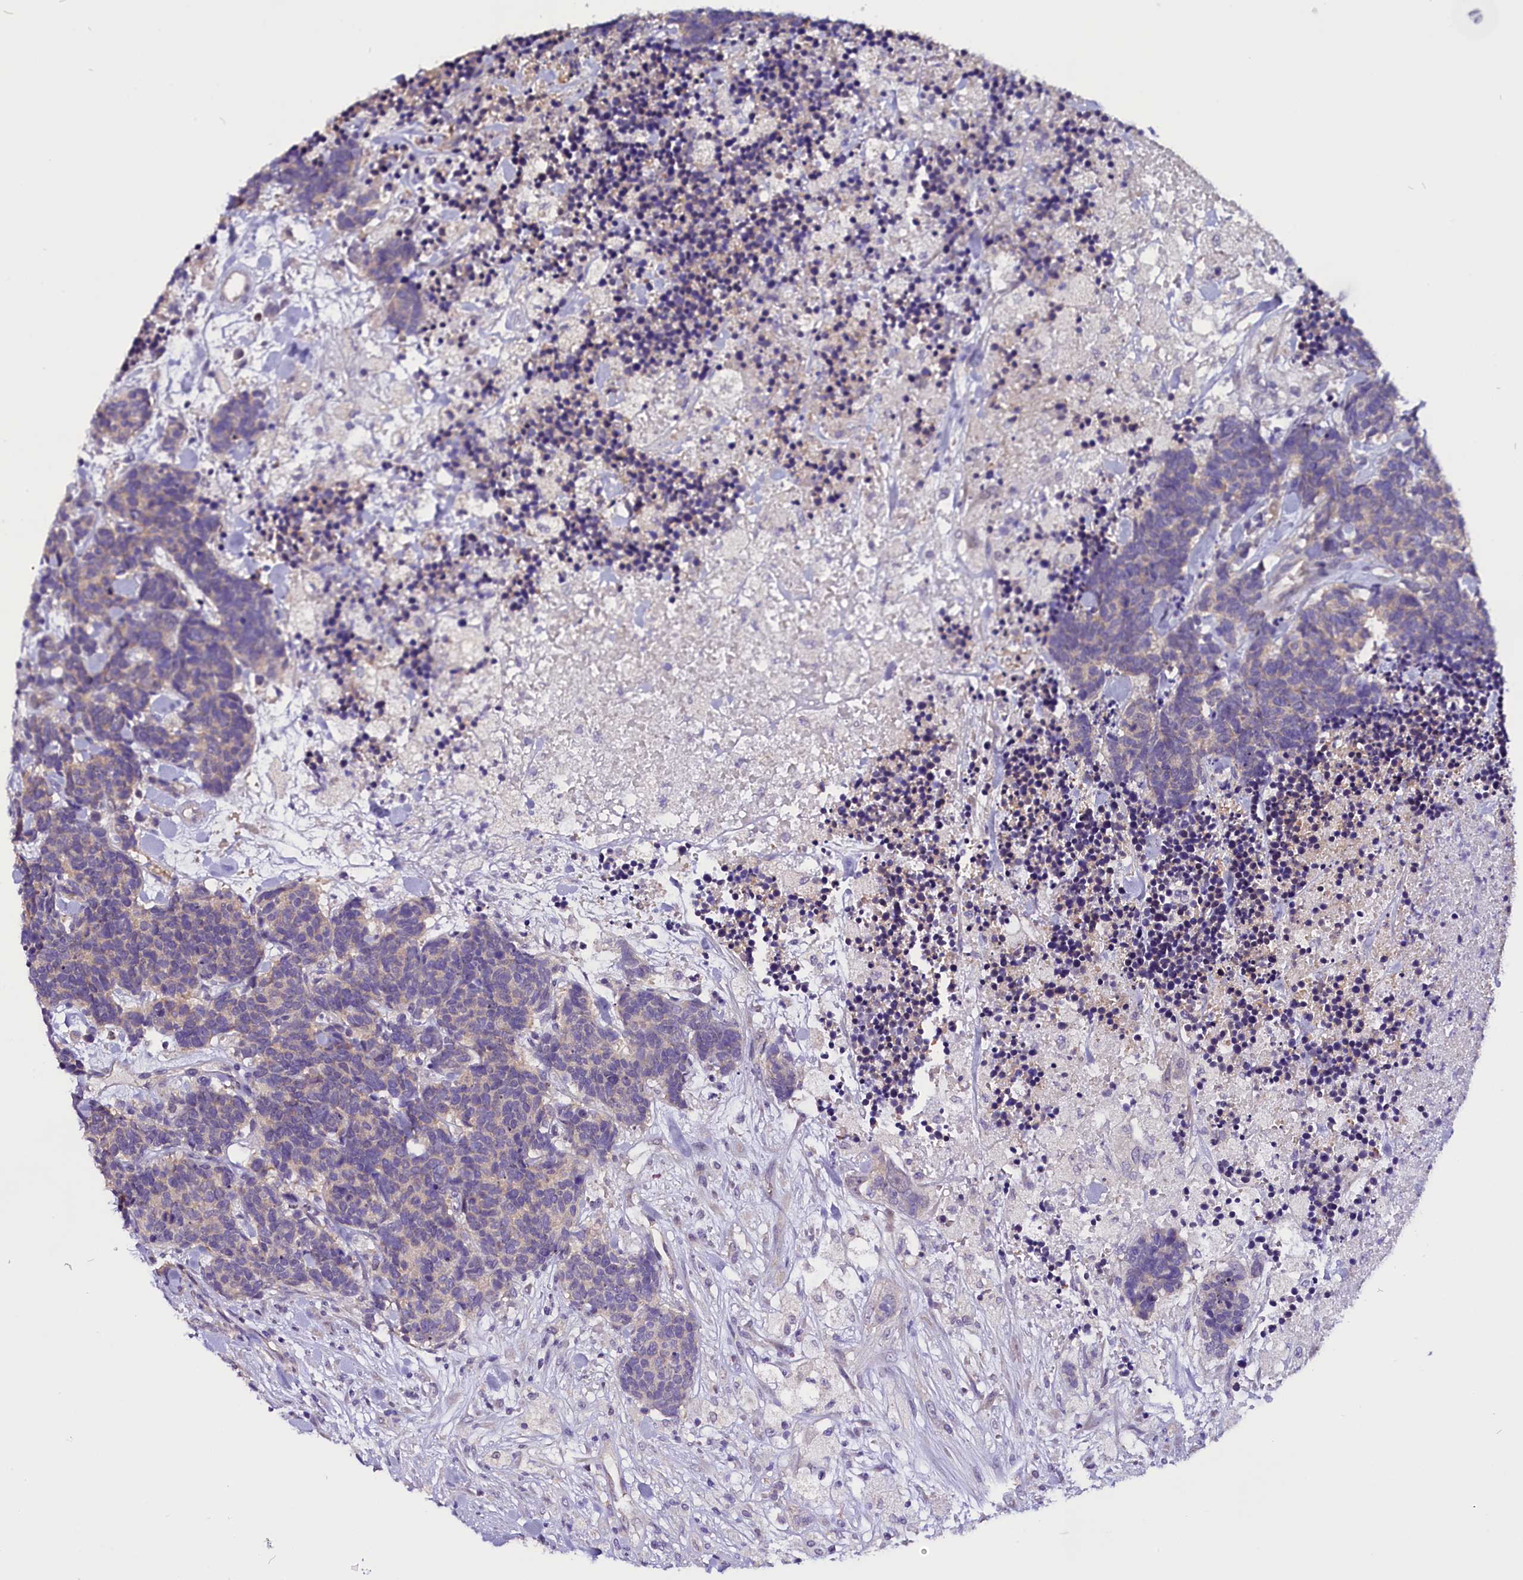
{"staining": {"intensity": "weak", "quantity": "<25%", "location": "cytoplasmic/membranous"}, "tissue": "carcinoid", "cell_type": "Tumor cells", "image_type": "cancer", "snomed": [{"axis": "morphology", "description": "Carcinoma, NOS"}, {"axis": "morphology", "description": "Carcinoid, malignant, NOS"}, {"axis": "topography", "description": "Prostate"}], "caption": "IHC histopathology image of neoplastic tissue: carcinoma stained with DAB (3,3'-diaminobenzidine) displays no significant protein expression in tumor cells.", "gene": "C9orf40", "patient": {"sex": "male", "age": 57}}